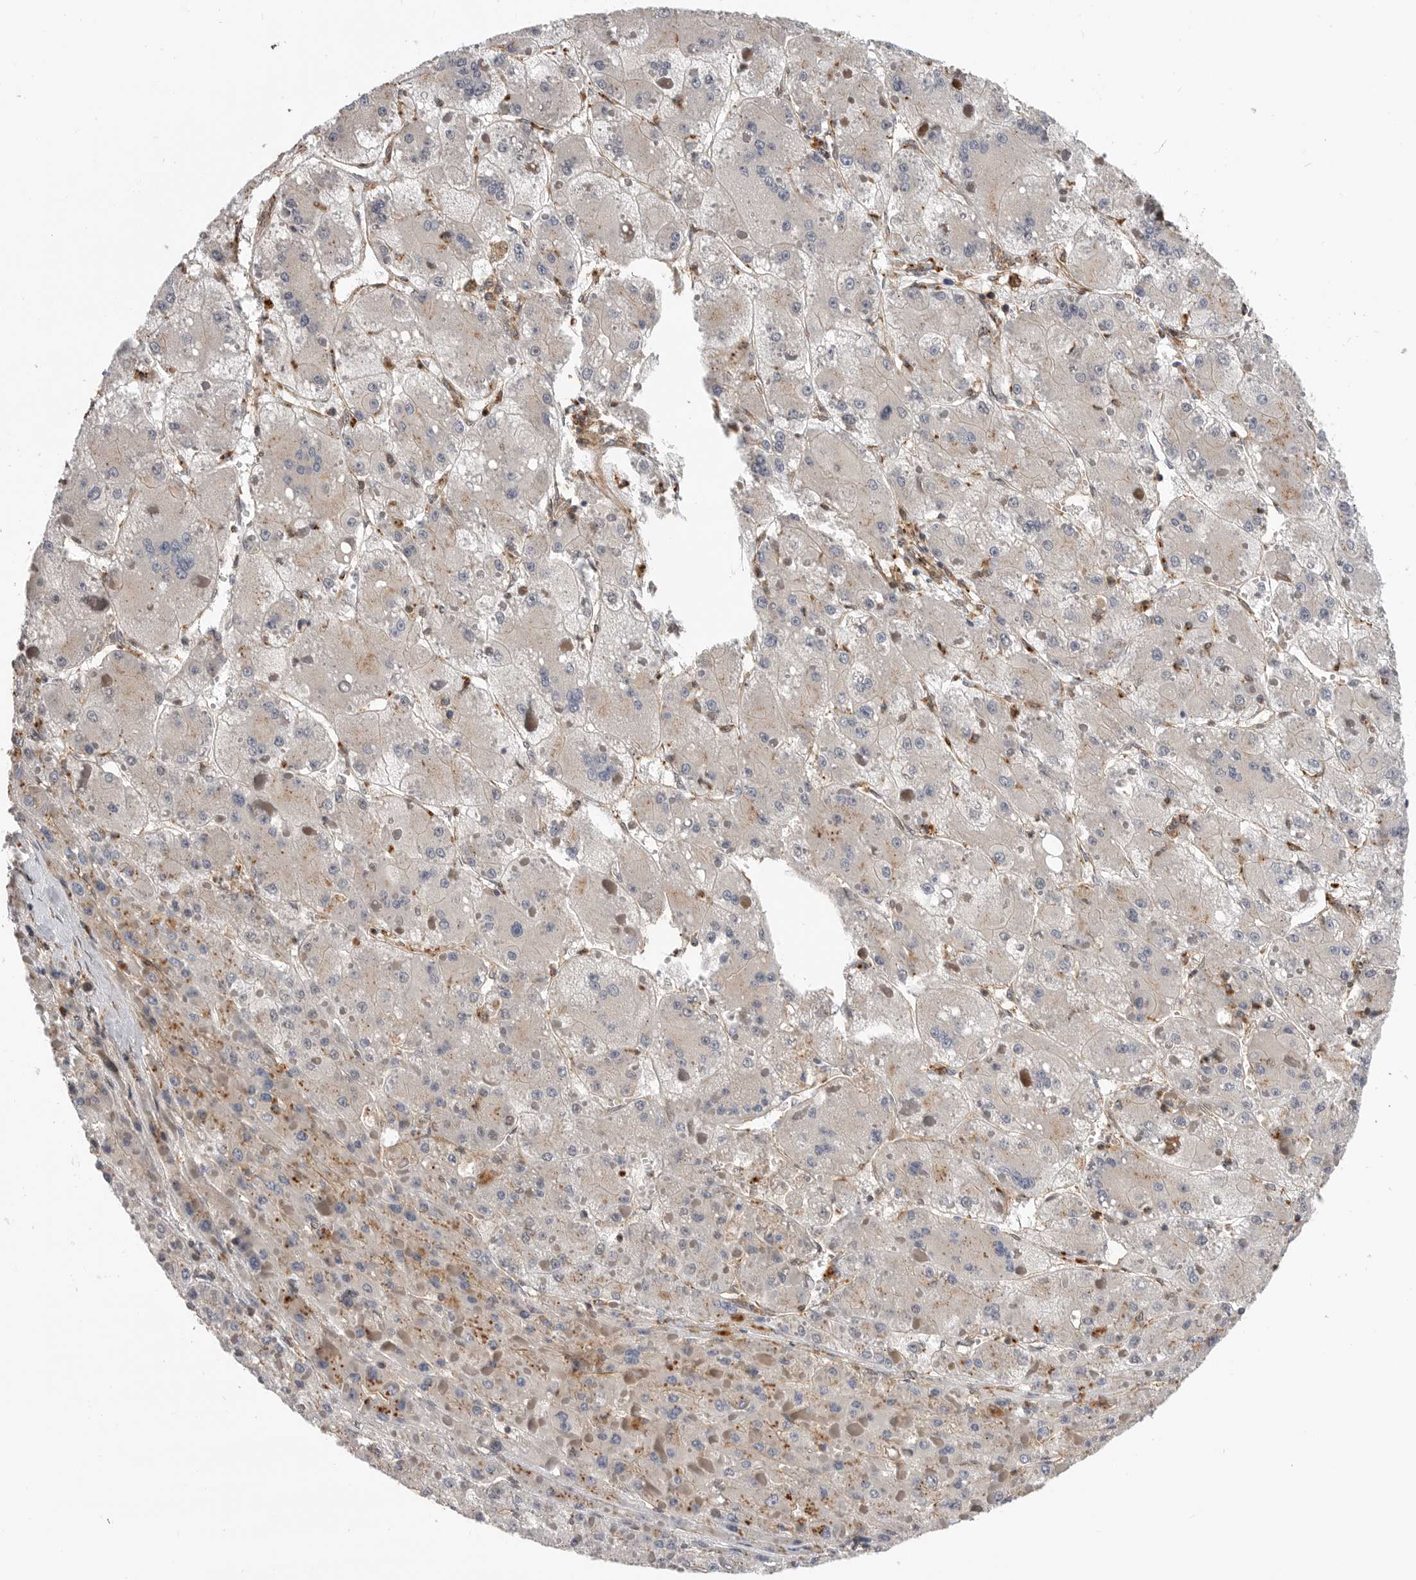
{"staining": {"intensity": "negative", "quantity": "none", "location": "none"}, "tissue": "liver cancer", "cell_type": "Tumor cells", "image_type": "cancer", "snomed": [{"axis": "morphology", "description": "Carcinoma, Hepatocellular, NOS"}, {"axis": "topography", "description": "Liver"}], "caption": "Liver hepatocellular carcinoma stained for a protein using immunohistochemistry reveals no staining tumor cells.", "gene": "TRIM56", "patient": {"sex": "female", "age": 73}}